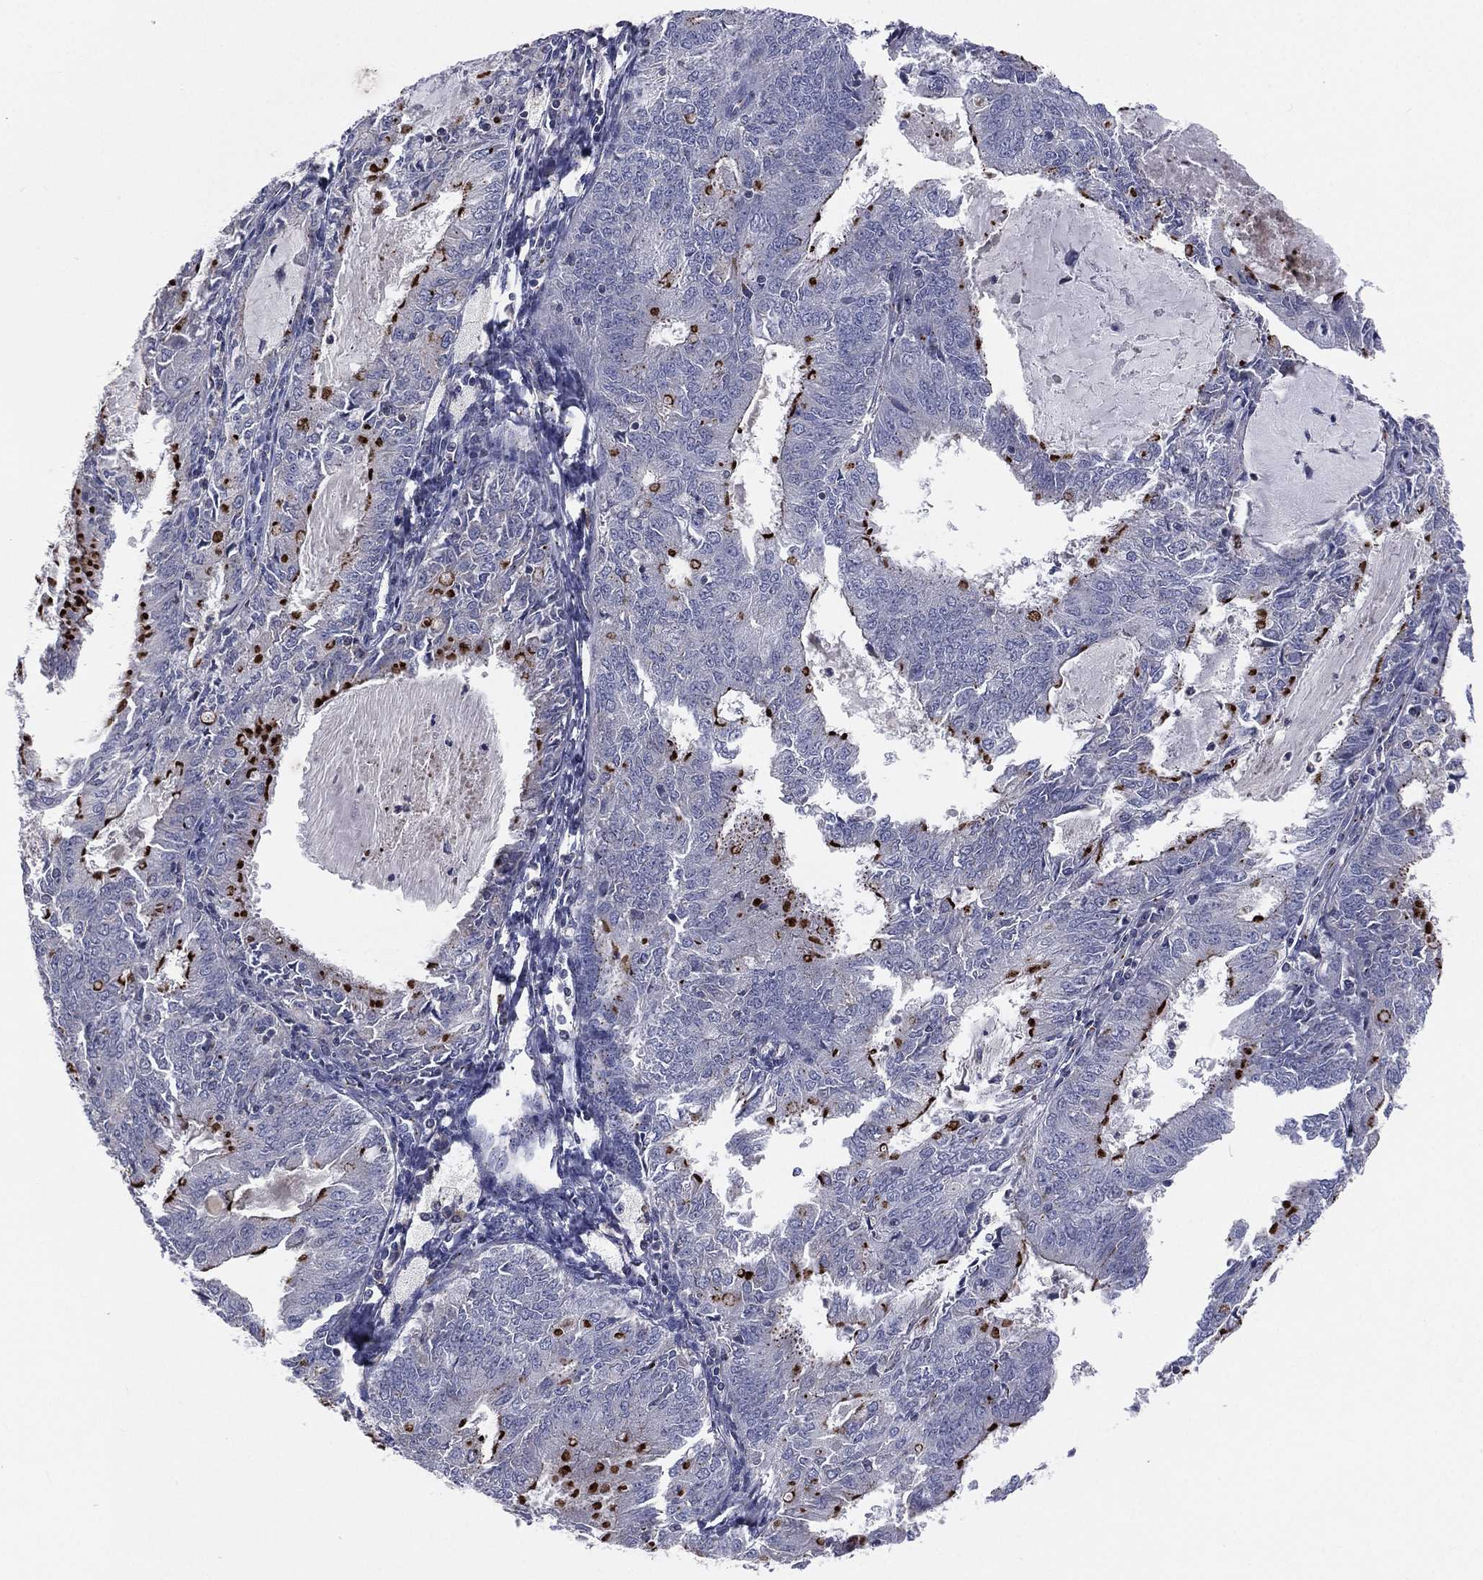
{"staining": {"intensity": "strong", "quantity": "<25%", "location": "cytoplasmic/membranous"}, "tissue": "endometrial cancer", "cell_type": "Tumor cells", "image_type": "cancer", "snomed": [{"axis": "morphology", "description": "Adenocarcinoma, NOS"}, {"axis": "topography", "description": "Endometrium"}], "caption": "Adenocarcinoma (endometrial) tissue demonstrates strong cytoplasmic/membranous staining in approximately <25% of tumor cells The staining is performed using DAB (3,3'-diaminobenzidine) brown chromogen to label protein expression. The nuclei are counter-stained blue using hematoxylin.", "gene": "CROCC", "patient": {"sex": "female", "age": 57}}